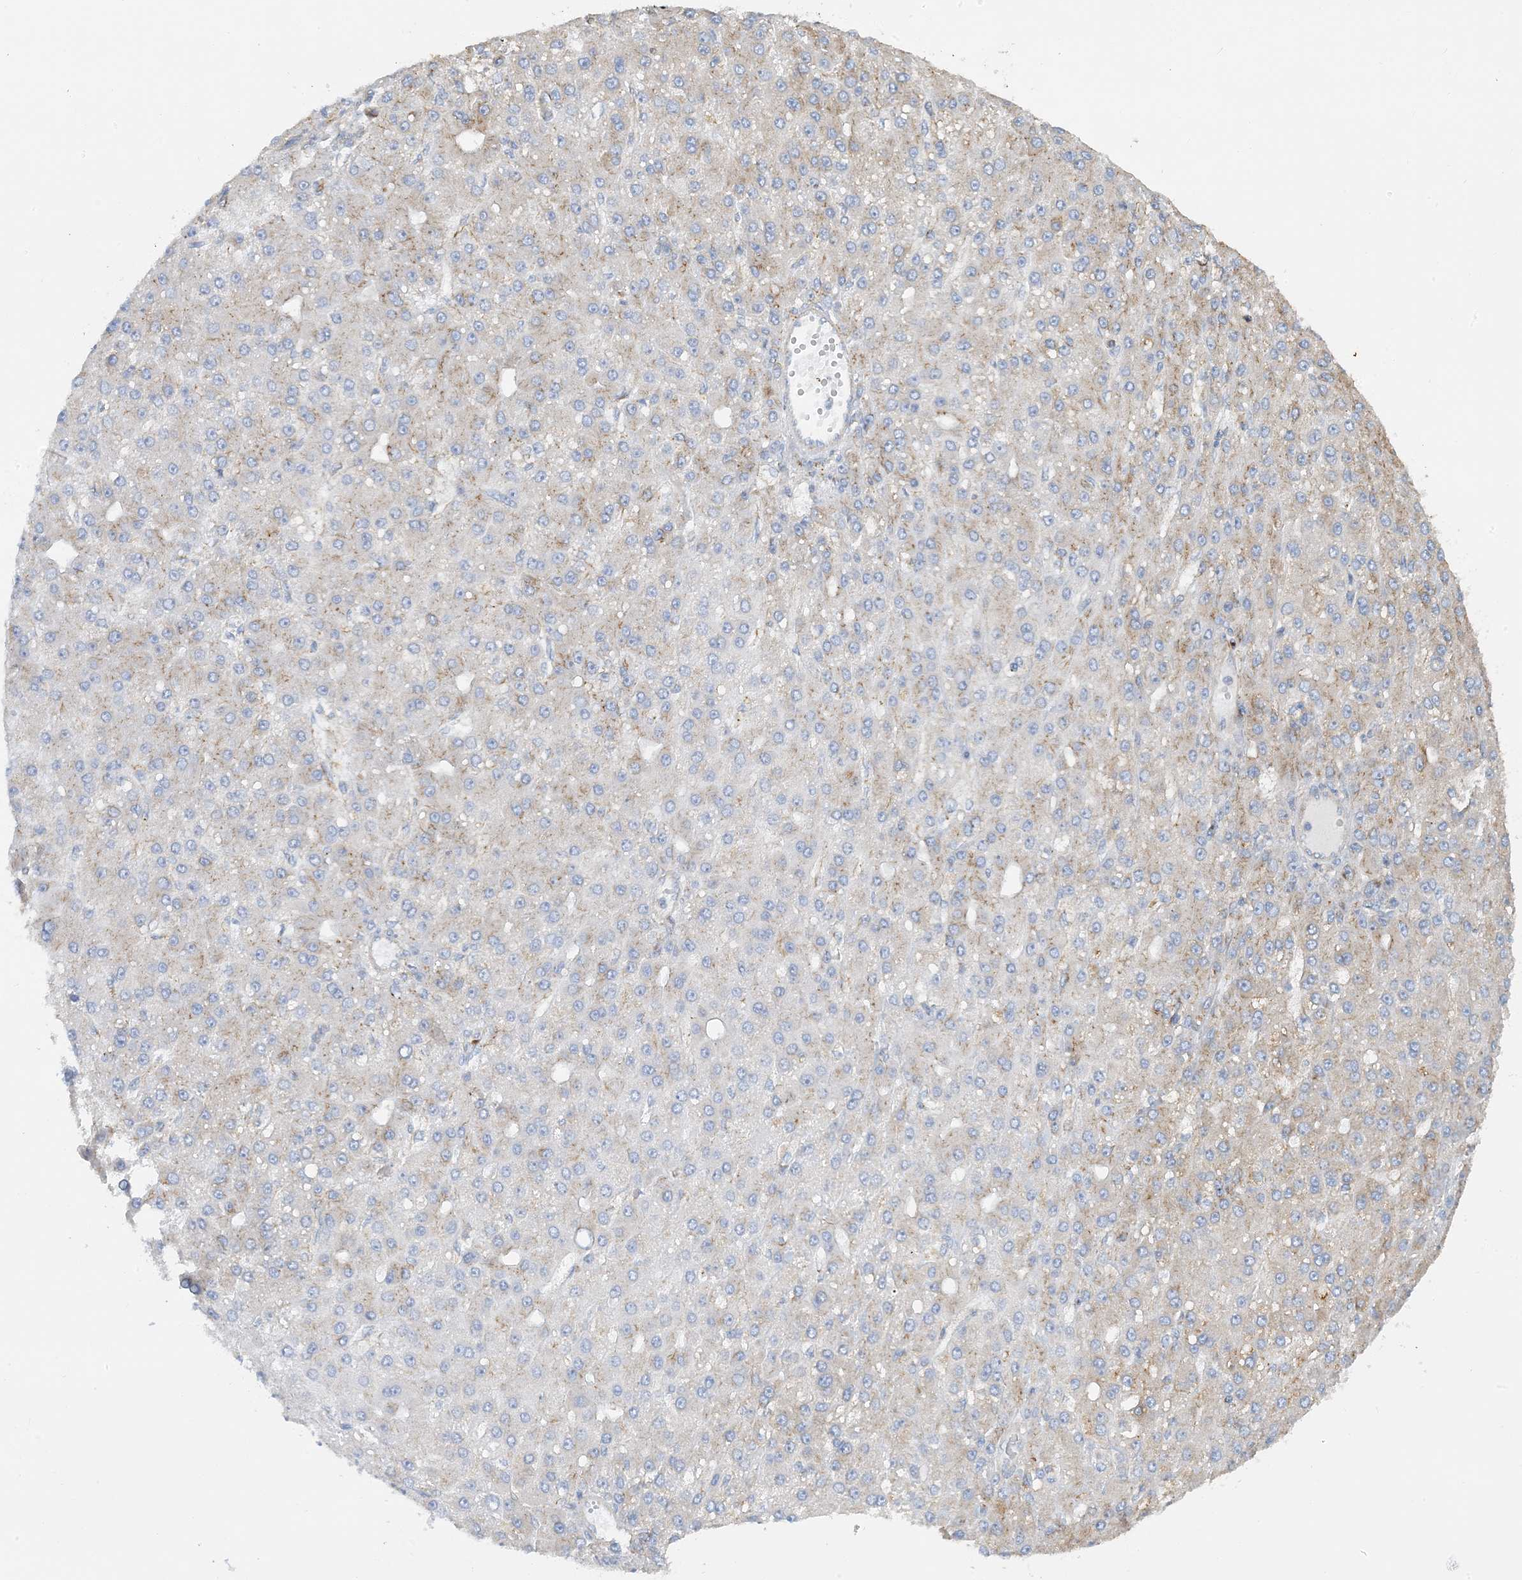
{"staining": {"intensity": "weak", "quantity": "<25%", "location": "cytoplasmic/membranous"}, "tissue": "liver cancer", "cell_type": "Tumor cells", "image_type": "cancer", "snomed": [{"axis": "morphology", "description": "Carcinoma, Hepatocellular, NOS"}, {"axis": "topography", "description": "Liver"}], "caption": "DAB immunohistochemical staining of human liver hepatocellular carcinoma demonstrates no significant expression in tumor cells.", "gene": "CALHM5", "patient": {"sex": "male", "age": 67}}